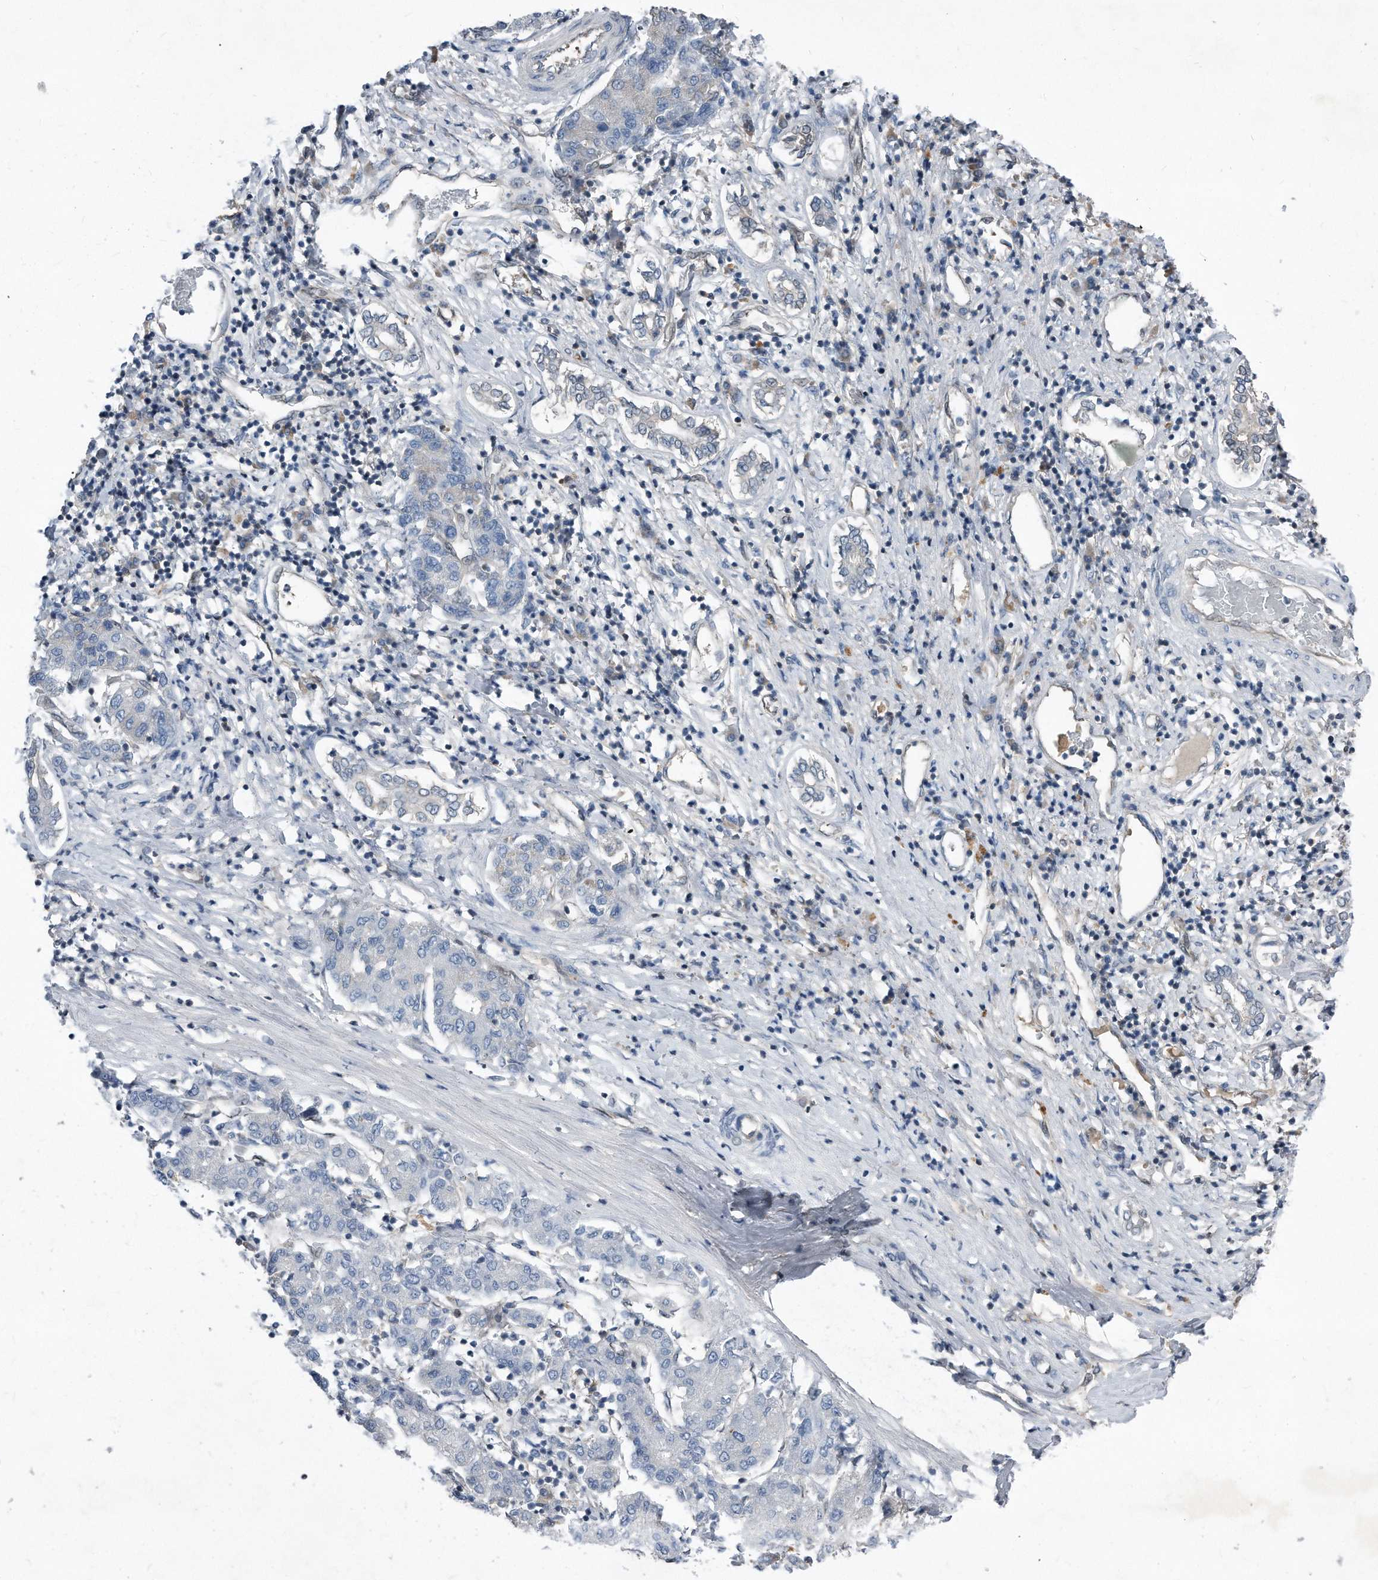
{"staining": {"intensity": "negative", "quantity": "none", "location": "none"}, "tissue": "liver cancer", "cell_type": "Tumor cells", "image_type": "cancer", "snomed": [{"axis": "morphology", "description": "Carcinoma, Hepatocellular, NOS"}, {"axis": "topography", "description": "Liver"}], "caption": "Protein analysis of liver cancer (hepatocellular carcinoma) exhibits no significant positivity in tumor cells.", "gene": "MAP2K6", "patient": {"sex": "male", "age": 65}}